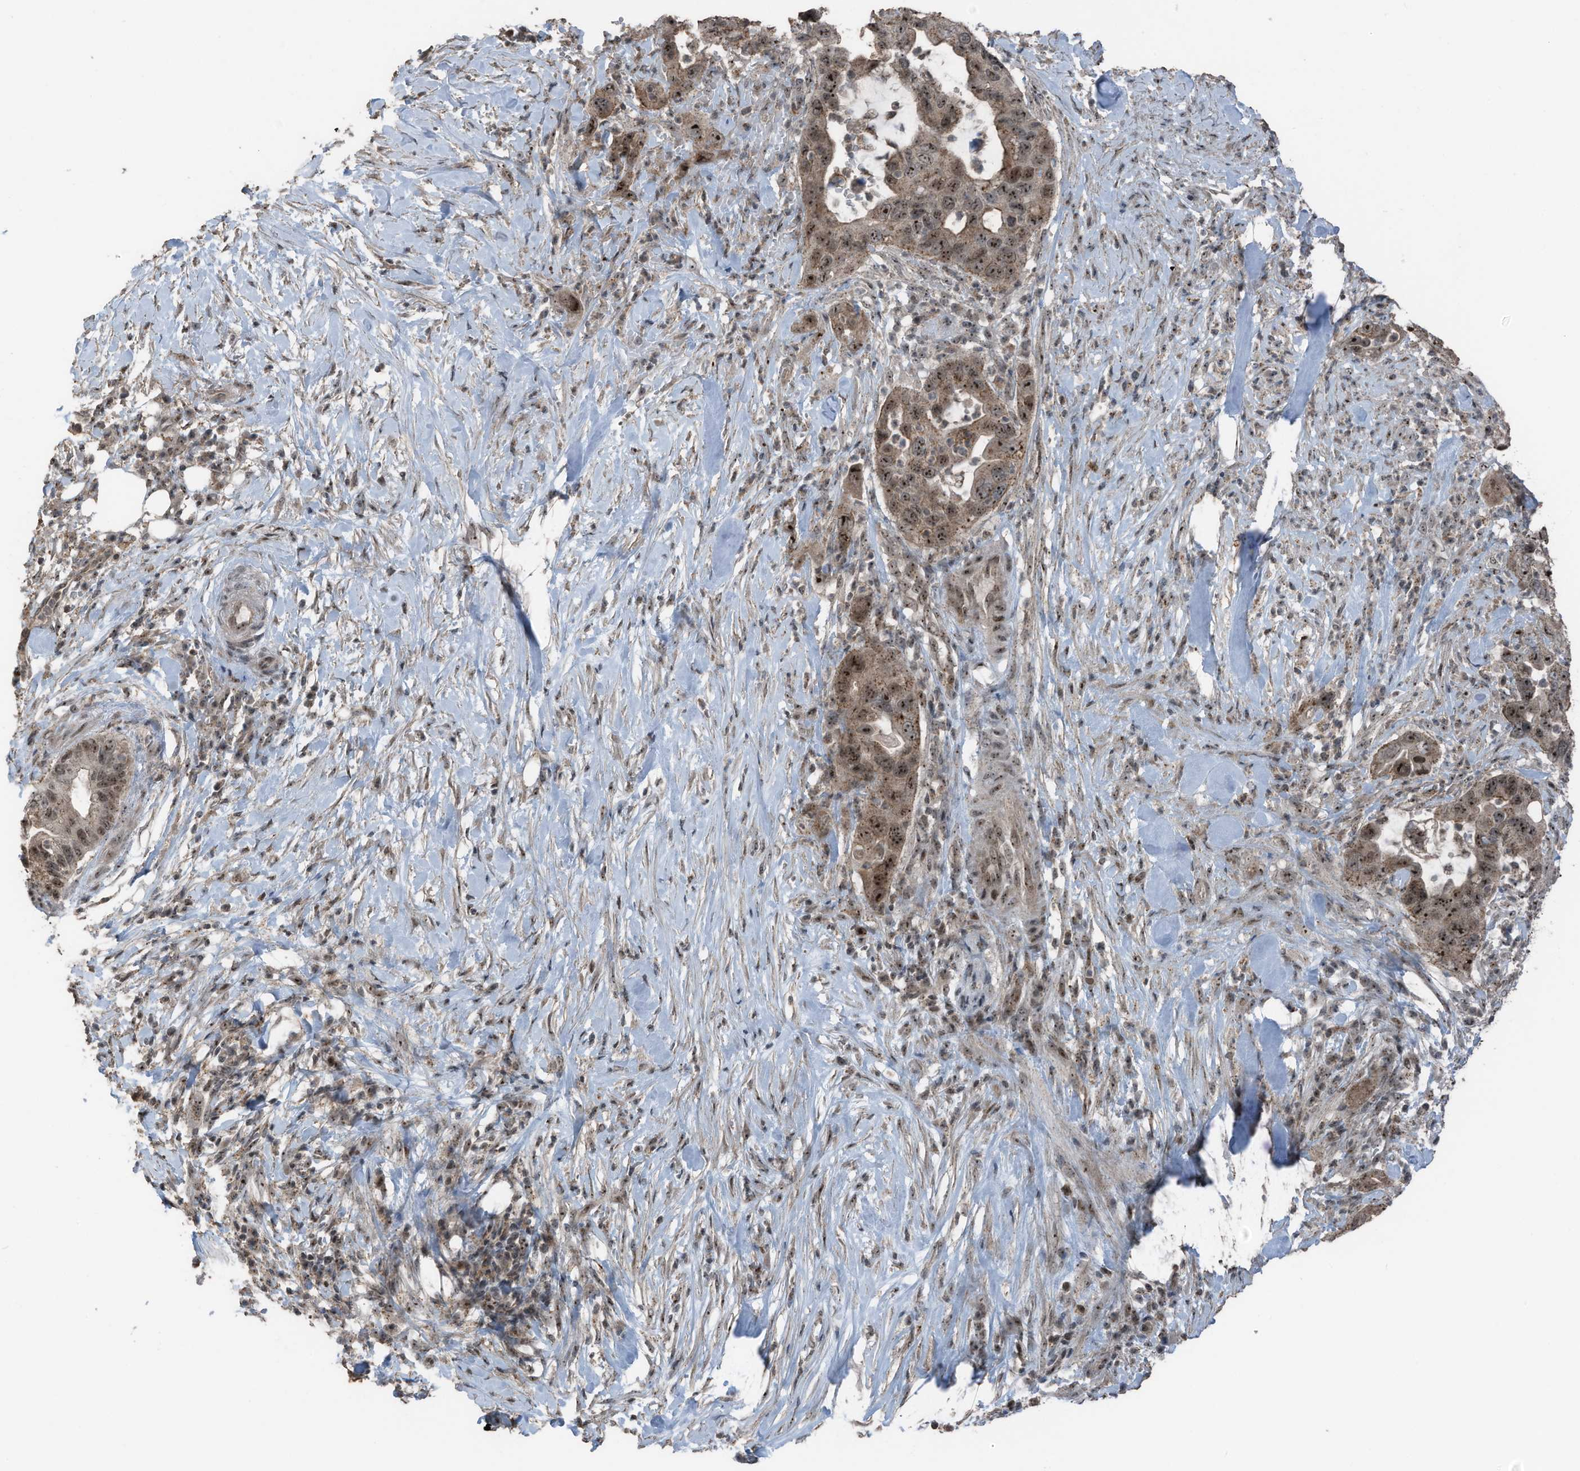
{"staining": {"intensity": "moderate", "quantity": ">75%", "location": "cytoplasmic/membranous,nuclear"}, "tissue": "pancreatic cancer", "cell_type": "Tumor cells", "image_type": "cancer", "snomed": [{"axis": "morphology", "description": "Adenocarcinoma, NOS"}, {"axis": "topography", "description": "Pancreas"}], "caption": "Moderate cytoplasmic/membranous and nuclear staining is identified in approximately >75% of tumor cells in adenocarcinoma (pancreatic).", "gene": "UTP3", "patient": {"sex": "female", "age": 71}}